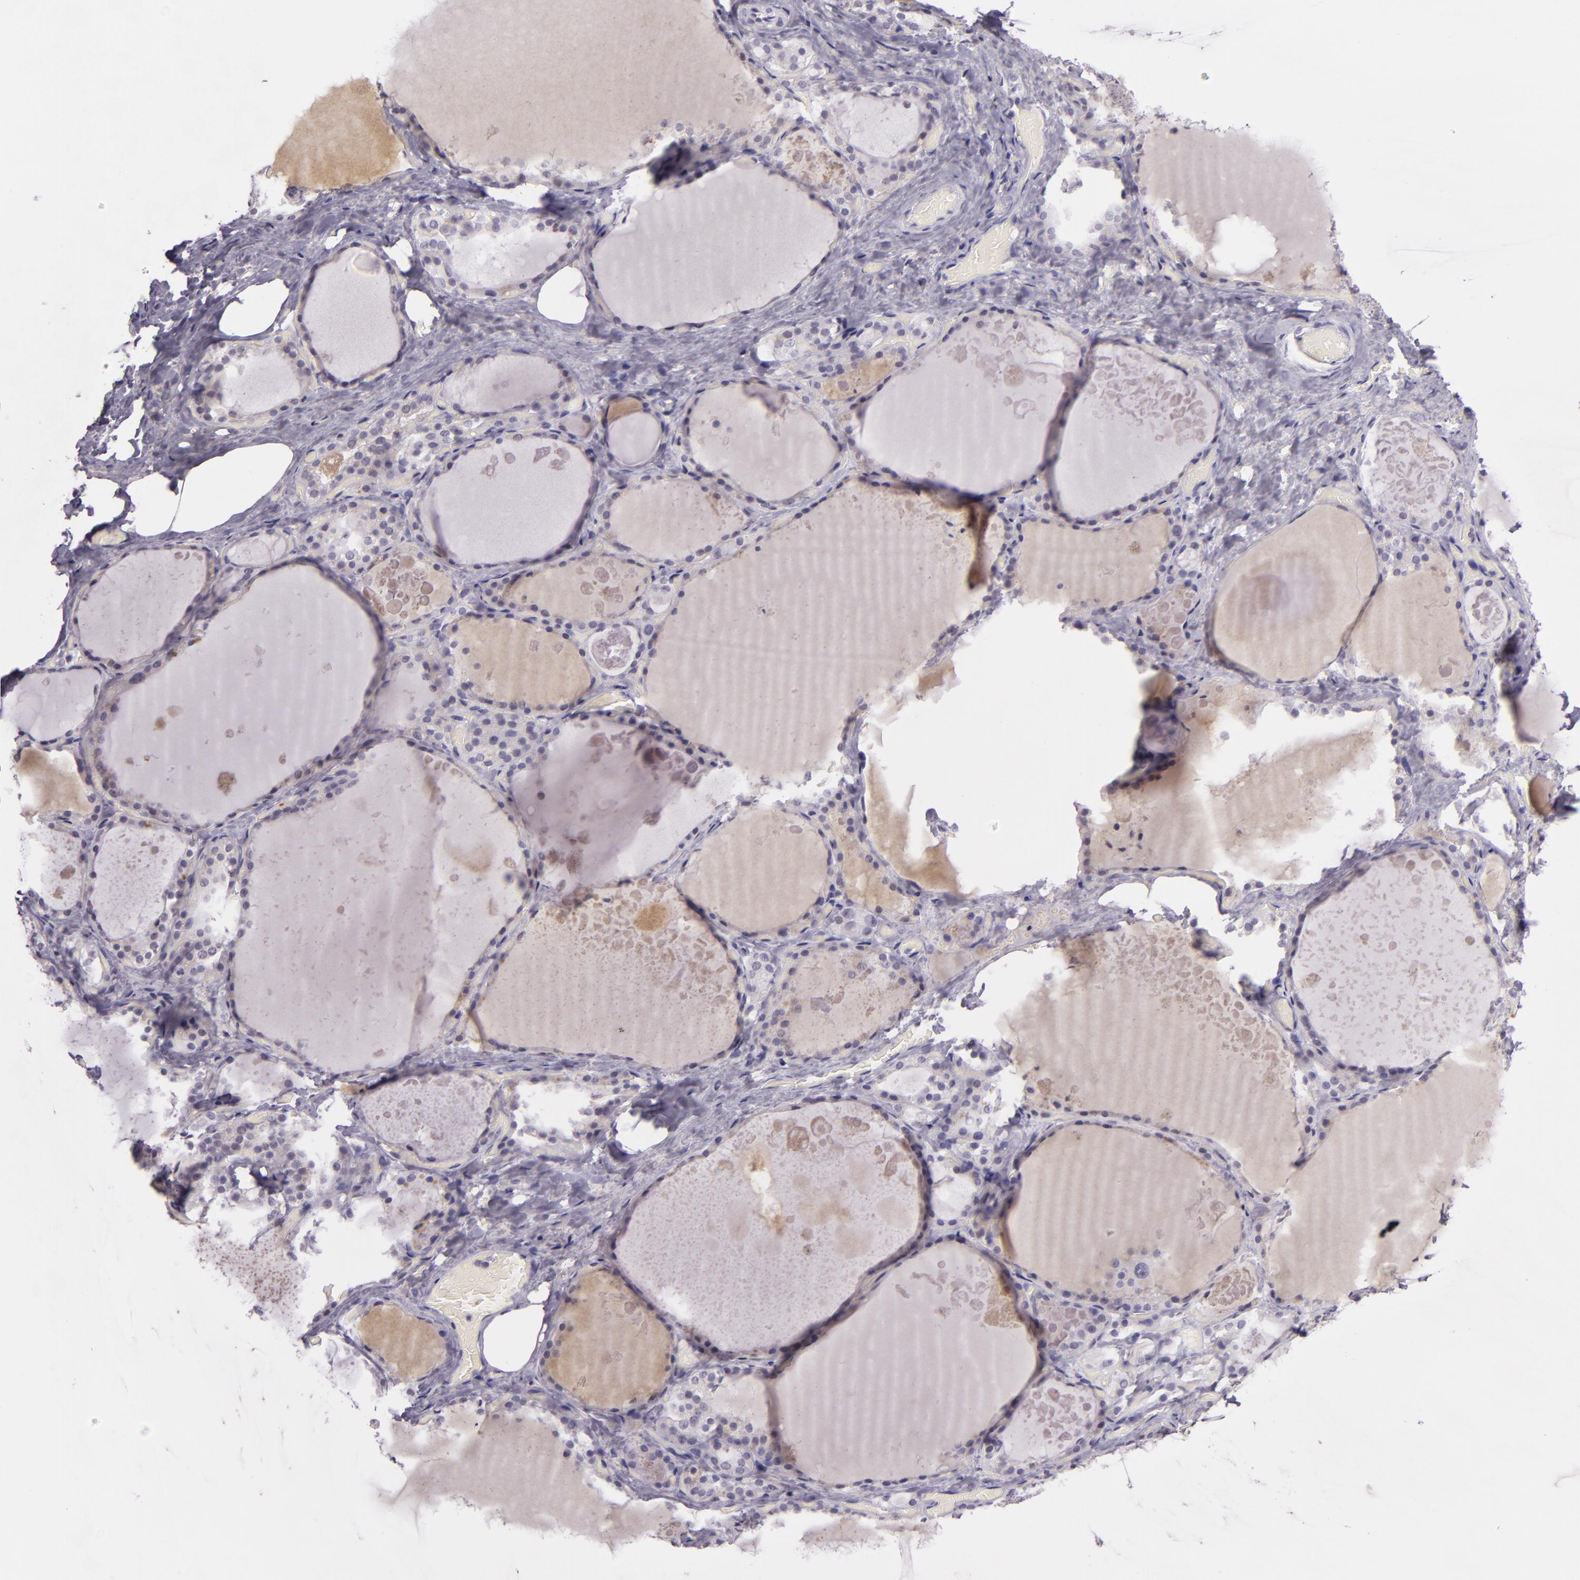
{"staining": {"intensity": "negative", "quantity": "none", "location": "none"}, "tissue": "thyroid gland", "cell_type": "Glandular cells", "image_type": "normal", "snomed": [{"axis": "morphology", "description": "Normal tissue, NOS"}, {"axis": "topography", "description": "Thyroid gland"}], "caption": "The immunohistochemistry photomicrograph has no significant positivity in glandular cells of thyroid gland.", "gene": "CHEK2", "patient": {"sex": "male", "age": 61}}